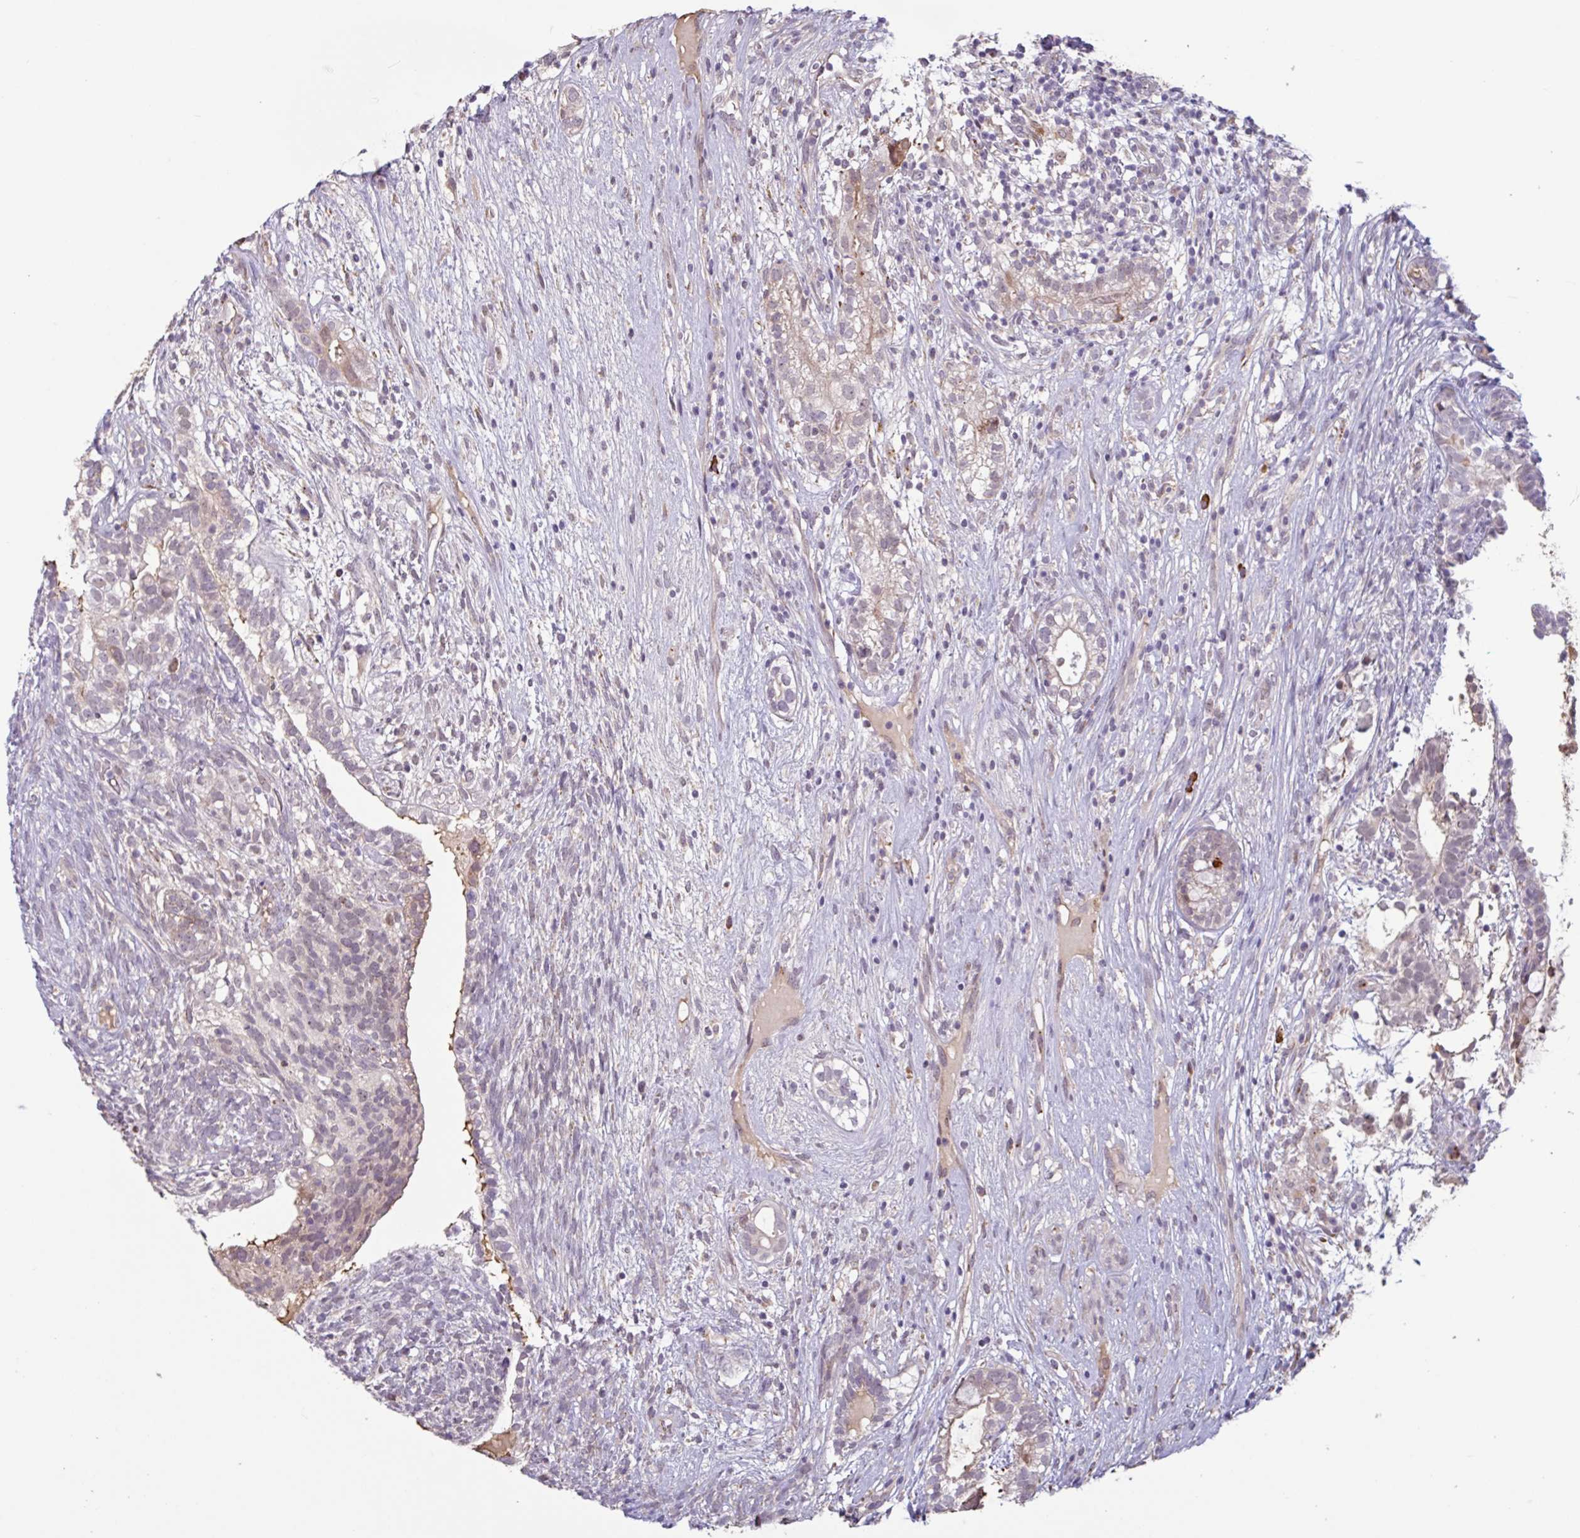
{"staining": {"intensity": "weak", "quantity": "<25%", "location": "cytoplasmic/membranous"}, "tissue": "testis cancer", "cell_type": "Tumor cells", "image_type": "cancer", "snomed": [{"axis": "morphology", "description": "Seminoma, NOS"}, {"axis": "morphology", "description": "Carcinoma, Embryonal, NOS"}, {"axis": "topography", "description": "Testis"}], "caption": "Tumor cells show no significant protein staining in testis seminoma.", "gene": "TAF1D", "patient": {"sex": "male", "age": 41}}